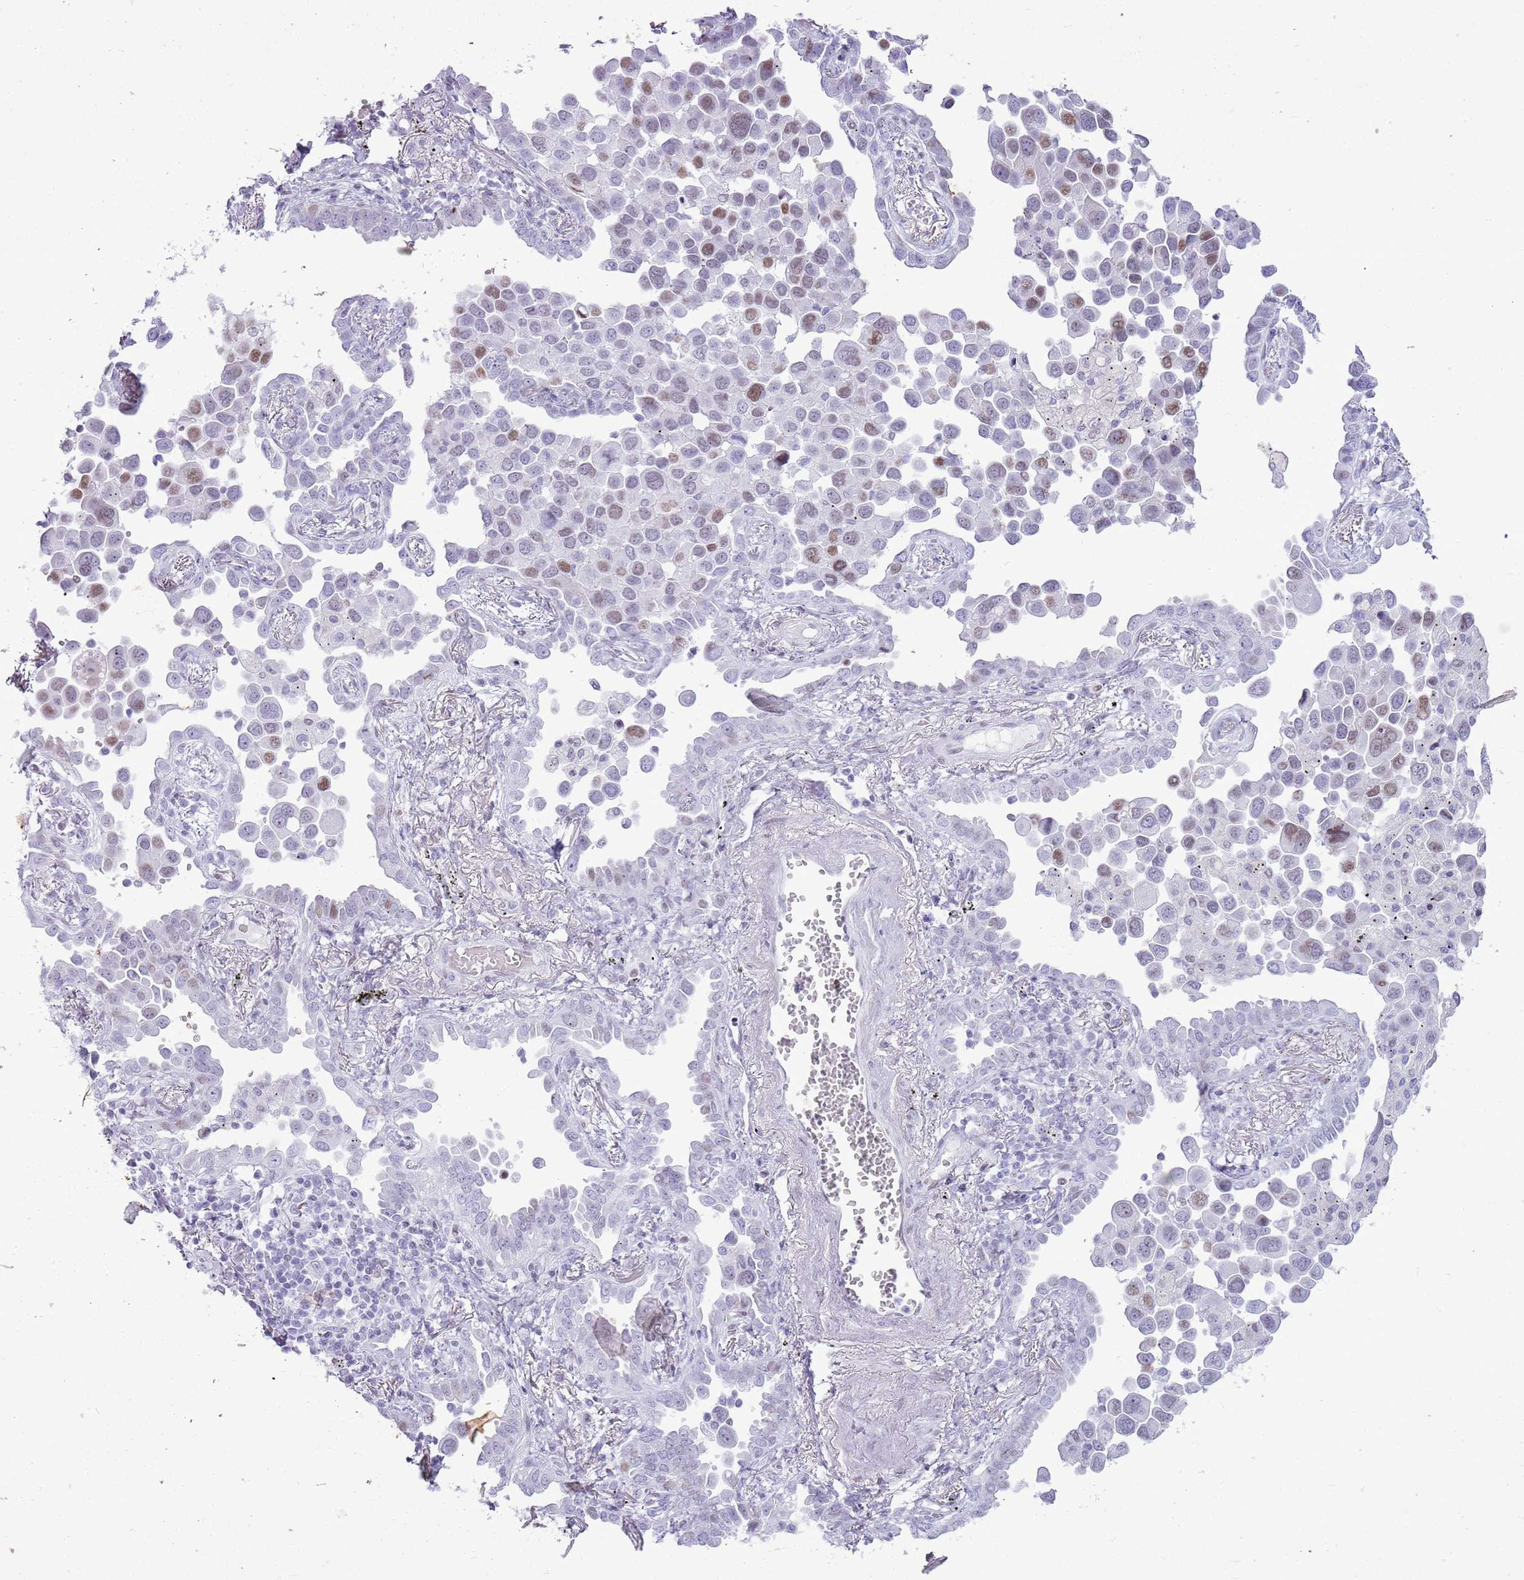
{"staining": {"intensity": "weak", "quantity": "<25%", "location": "nuclear"}, "tissue": "lung cancer", "cell_type": "Tumor cells", "image_type": "cancer", "snomed": [{"axis": "morphology", "description": "Adenocarcinoma, NOS"}, {"axis": "topography", "description": "Lung"}], "caption": "DAB immunohistochemical staining of adenocarcinoma (lung) demonstrates no significant staining in tumor cells.", "gene": "ASIP", "patient": {"sex": "male", "age": 67}}